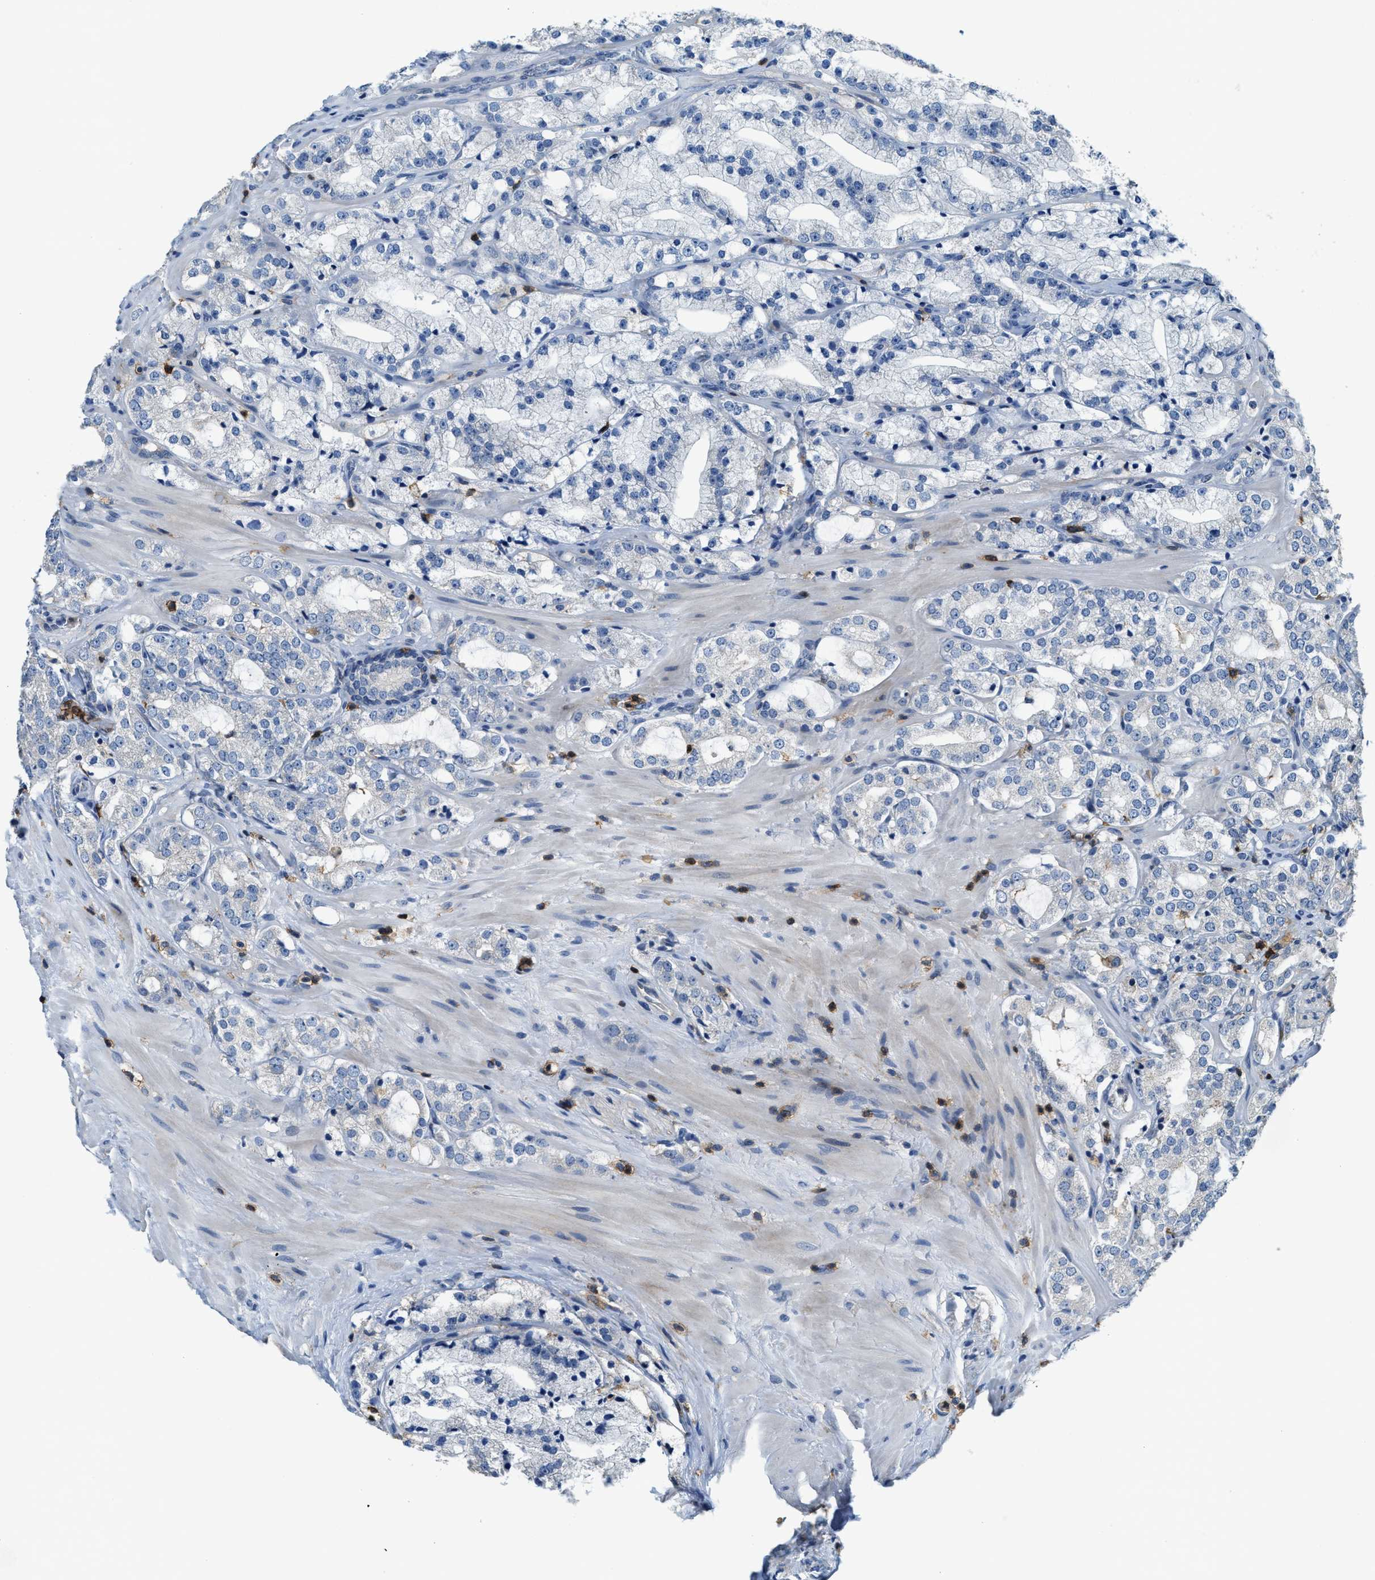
{"staining": {"intensity": "negative", "quantity": "none", "location": "none"}, "tissue": "prostate cancer", "cell_type": "Tumor cells", "image_type": "cancer", "snomed": [{"axis": "morphology", "description": "Adenocarcinoma, High grade"}, {"axis": "topography", "description": "Prostate"}], "caption": "IHC of high-grade adenocarcinoma (prostate) shows no staining in tumor cells. (DAB IHC with hematoxylin counter stain).", "gene": "MYO1G", "patient": {"sex": "male", "age": 64}}